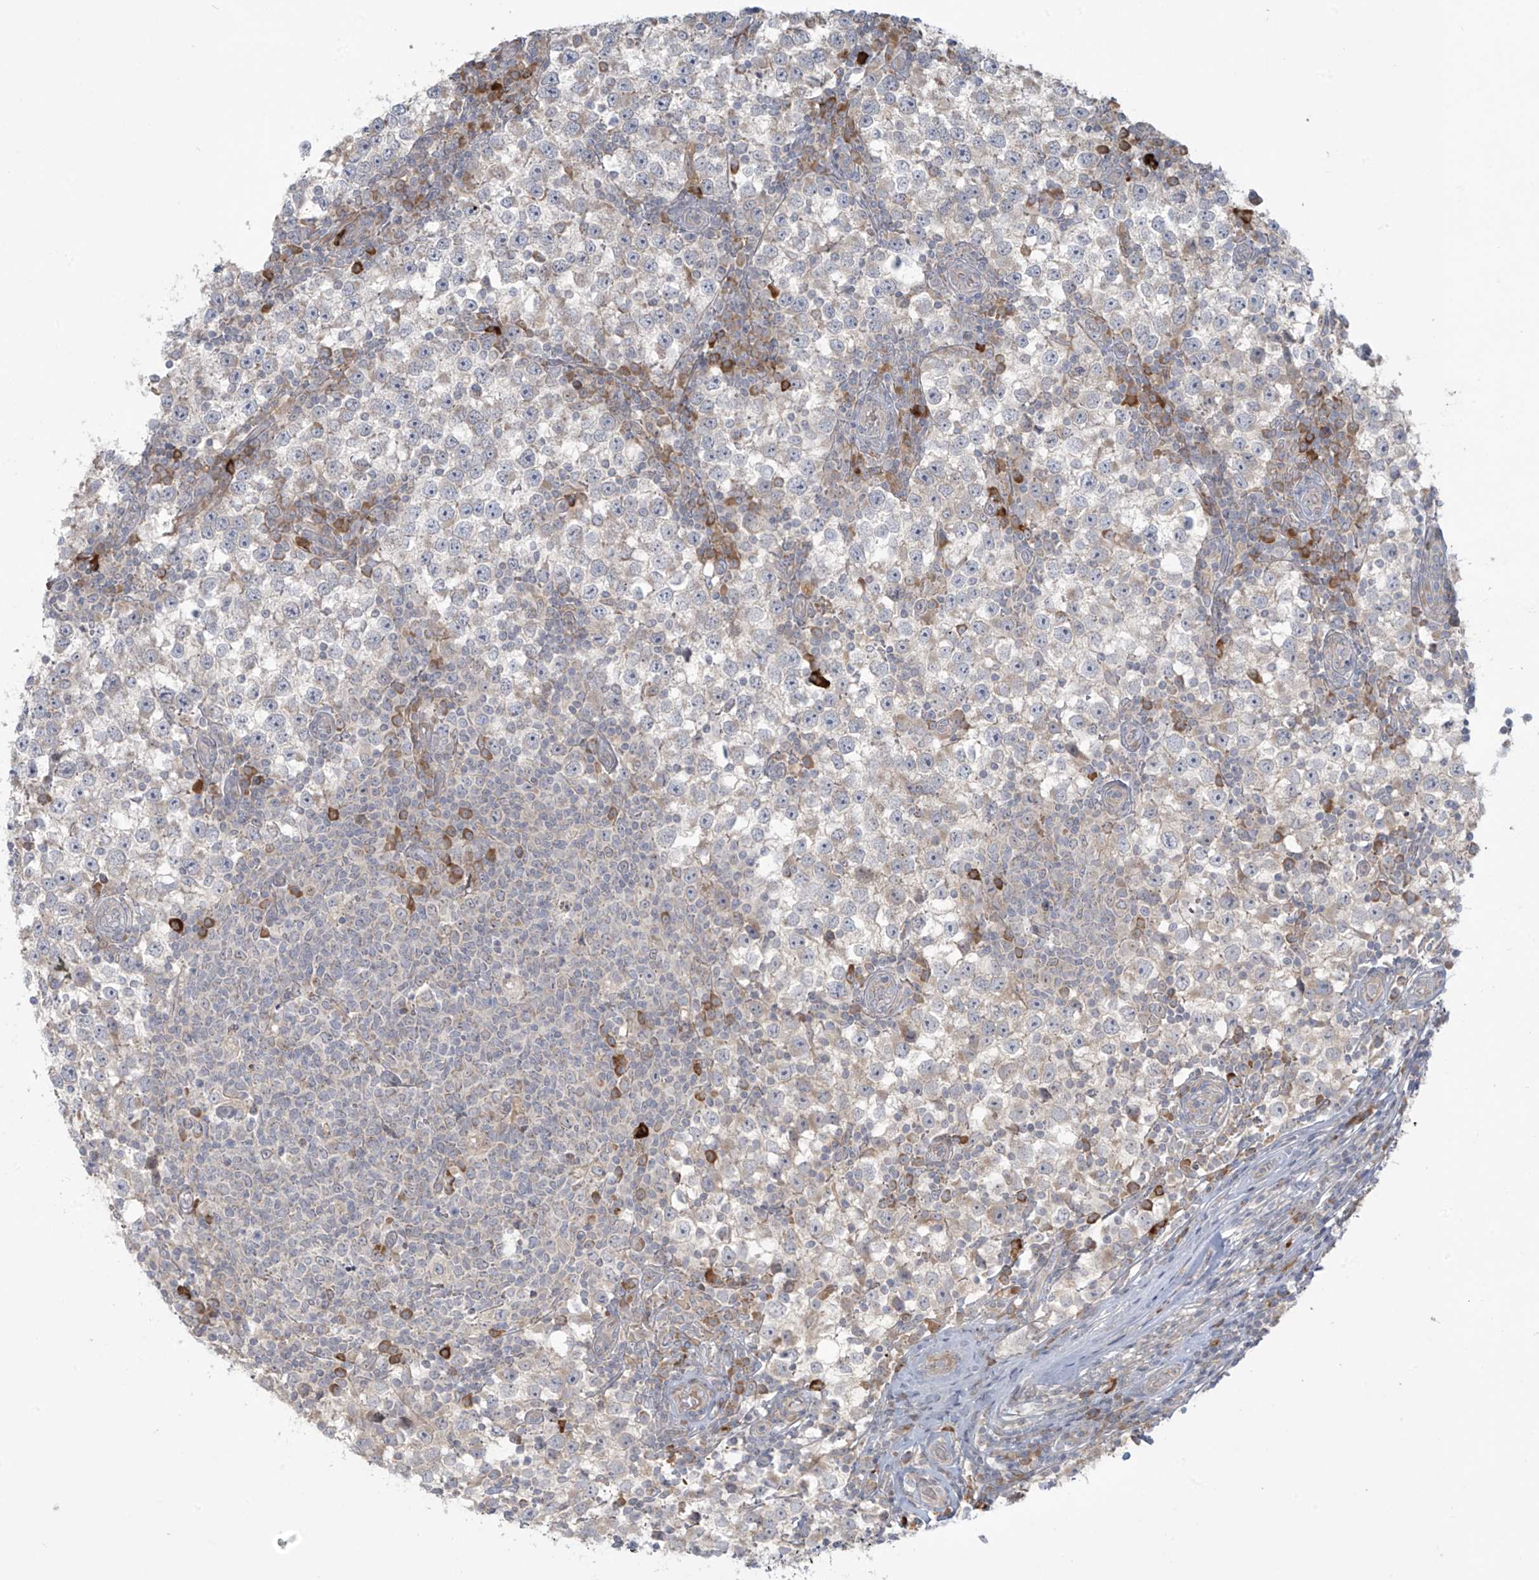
{"staining": {"intensity": "negative", "quantity": "none", "location": "none"}, "tissue": "testis cancer", "cell_type": "Tumor cells", "image_type": "cancer", "snomed": [{"axis": "morphology", "description": "Seminoma, NOS"}, {"axis": "topography", "description": "Testis"}], "caption": "The photomicrograph shows no significant staining in tumor cells of testis seminoma.", "gene": "PPAT", "patient": {"sex": "male", "age": 65}}